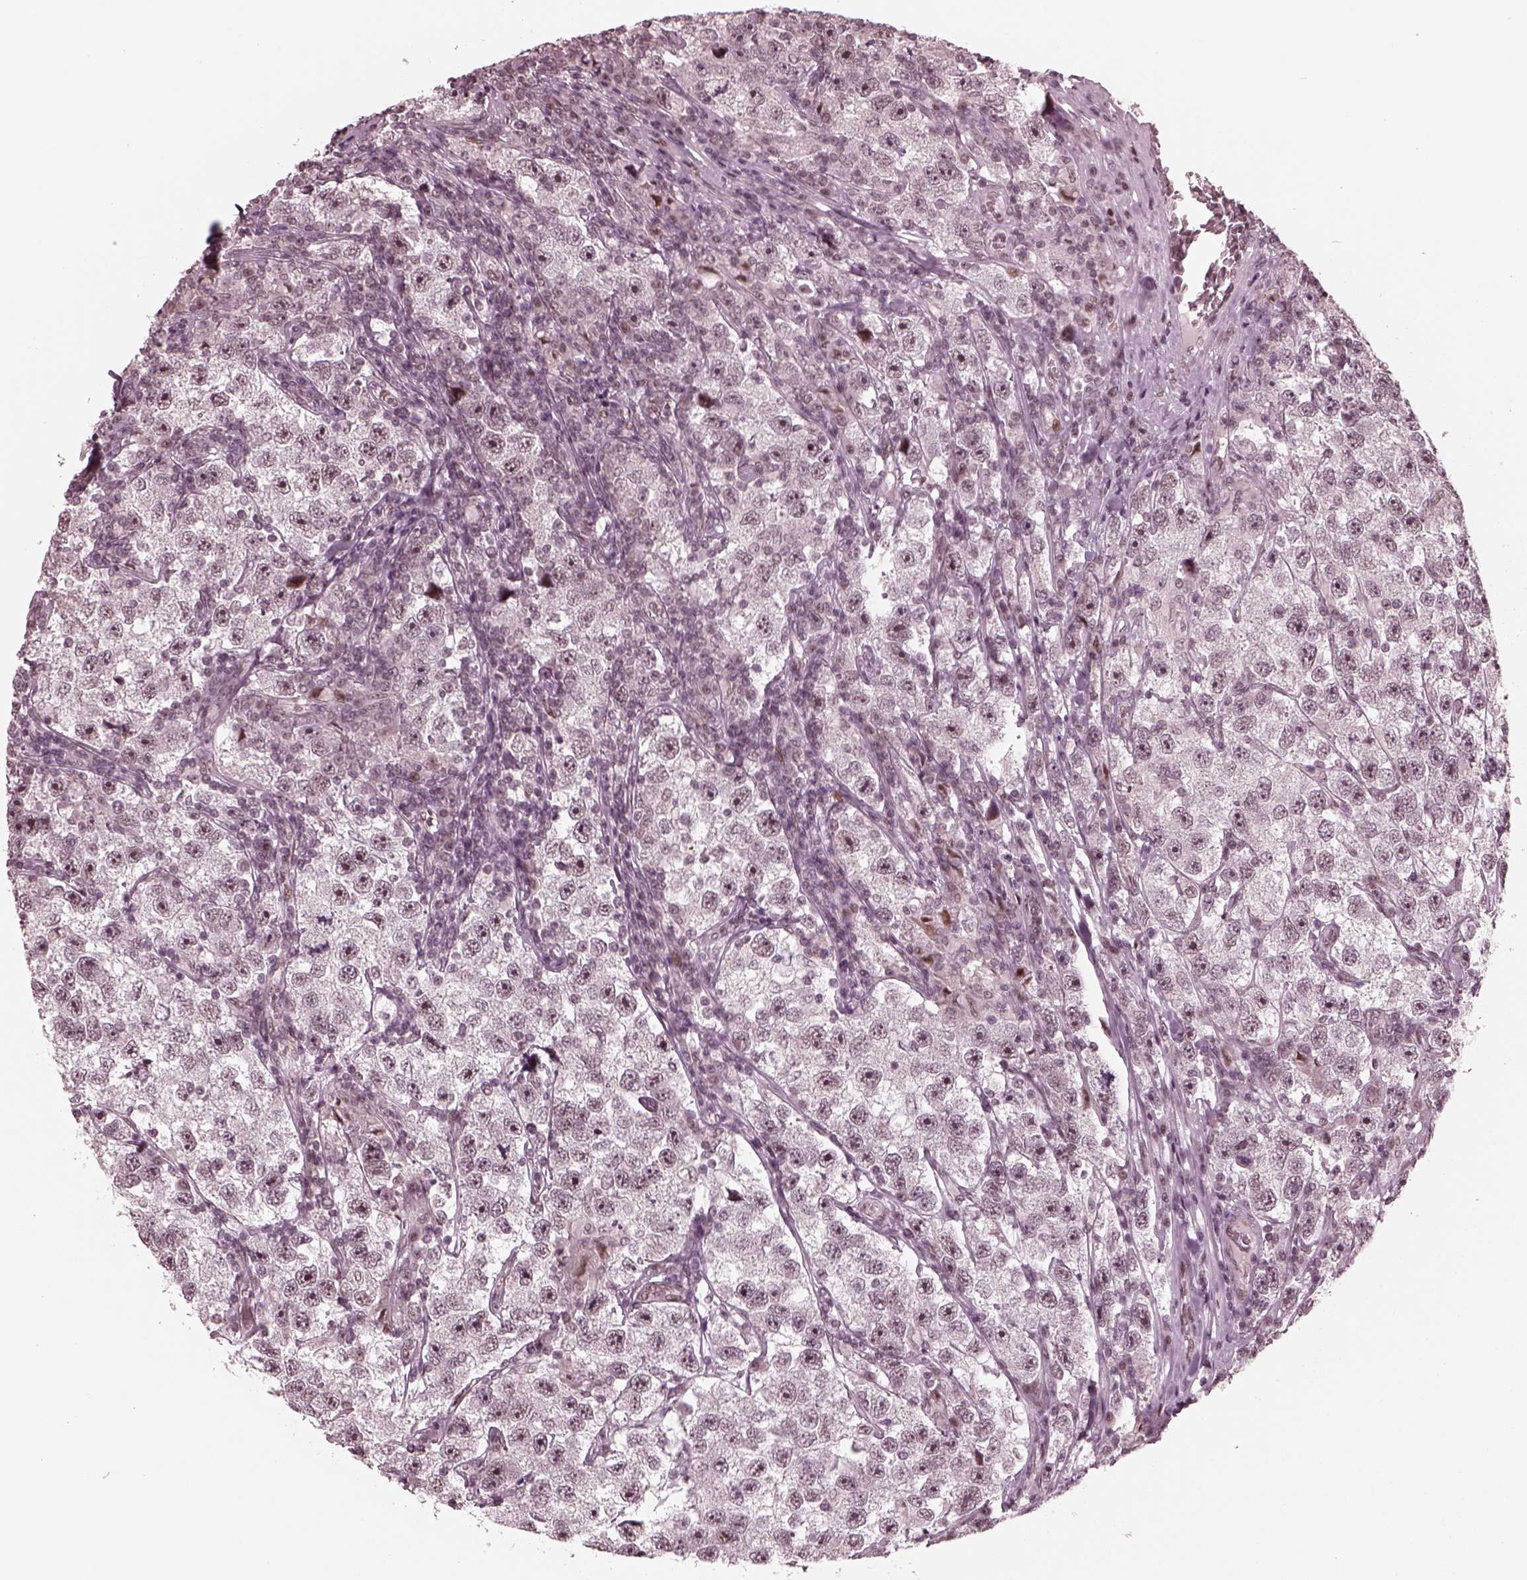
{"staining": {"intensity": "negative", "quantity": "none", "location": "none"}, "tissue": "testis cancer", "cell_type": "Tumor cells", "image_type": "cancer", "snomed": [{"axis": "morphology", "description": "Seminoma, NOS"}, {"axis": "topography", "description": "Testis"}], "caption": "Immunohistochemistry photomicrograph of neoplastic tissue: human testis seminoma stained with DAB reveals no significant protein staining in tumor cells.", "gene": "TRIB3", "patient": {"sex": "male", "age": 26}}